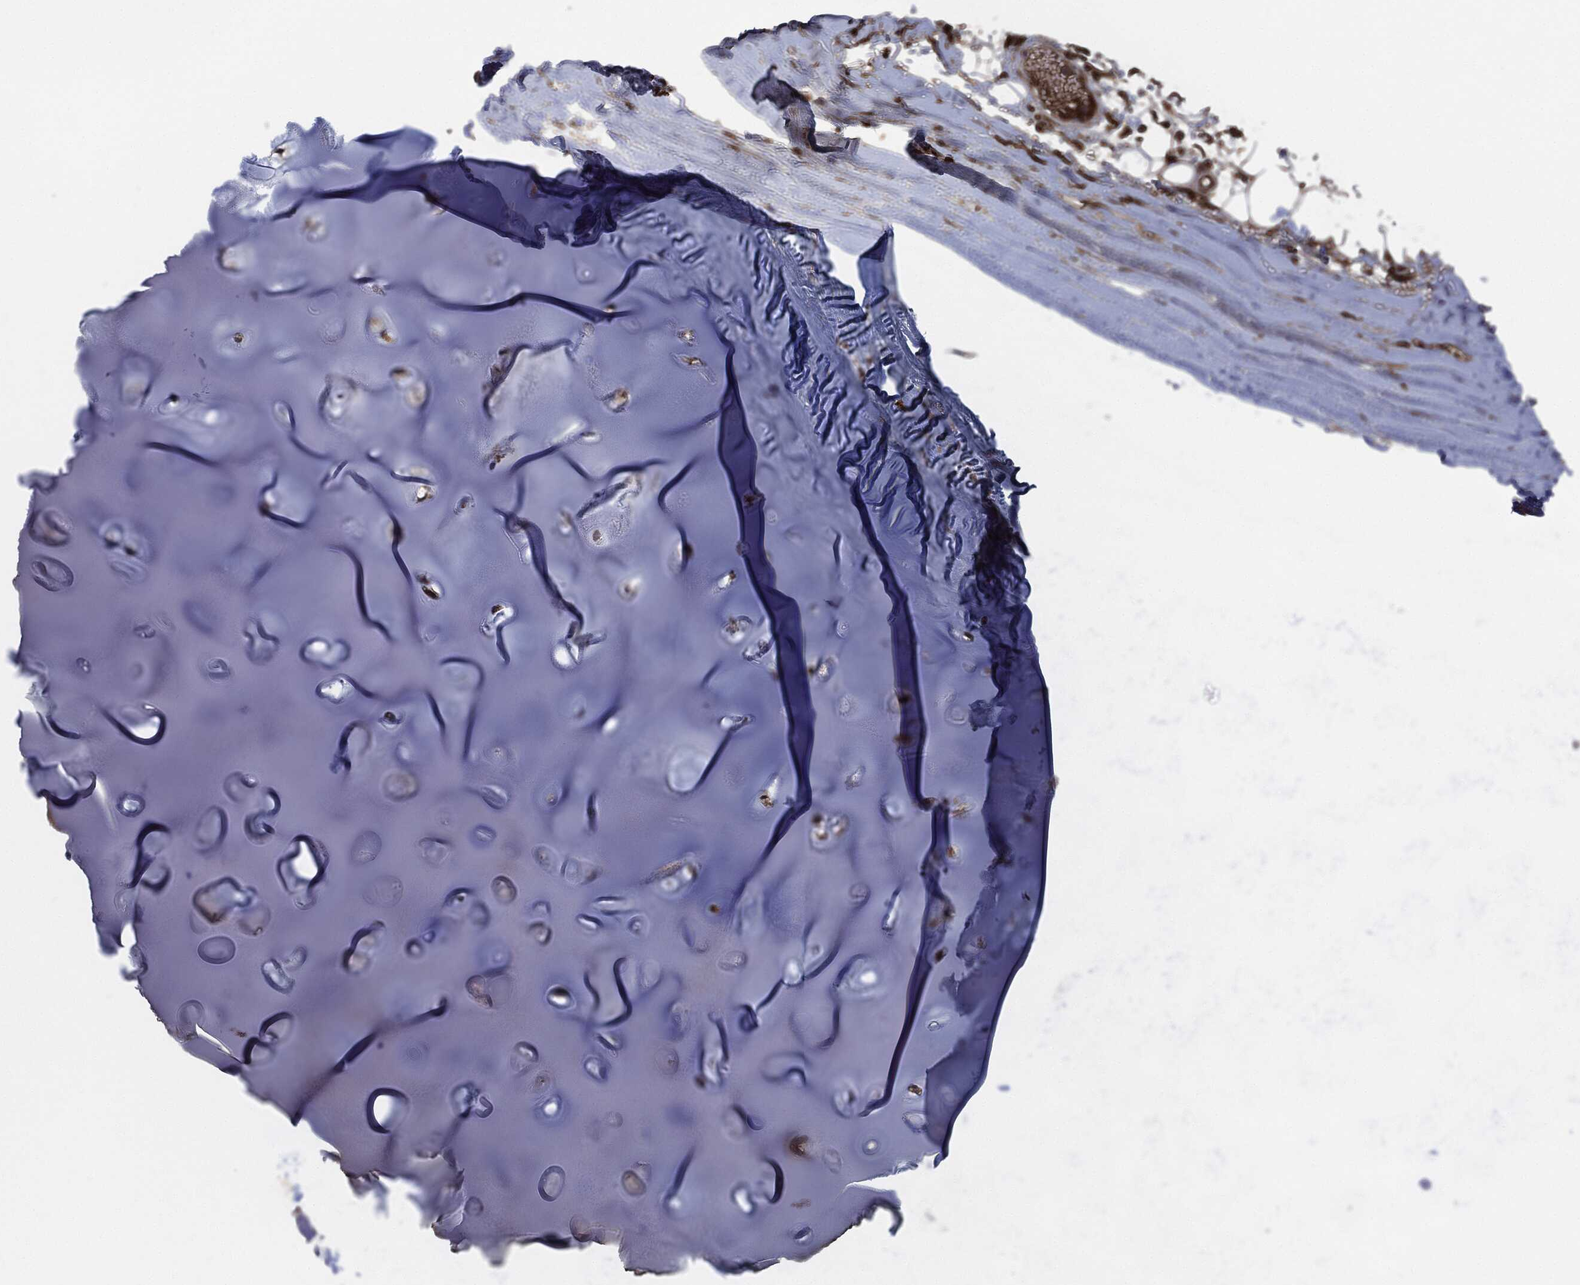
{"staining": {"intensity": "strong", "quantity": ">75%", "location": "cytoplasmic/membranous"}, "tissue": "adipose tissue", "cell_type": "Adipocytes", "image_type": "normal", "snomed": [{"axis": "morphology", "description": "Normal tissue, NOS"}, {"axis": "topography", "description": "Cartilage tissue"}], "caption": "A brown stain shows strong cytoplasmic/membranous expression of a protein in adipocytes of normal adipose tissue. The staining is performed using DAB brown chromogen to label protein expression. The nuclei are counter-stained blue using hematoxylin.", "gene": "CRABP2", "patient": {"sex": "male", "age": 81}}